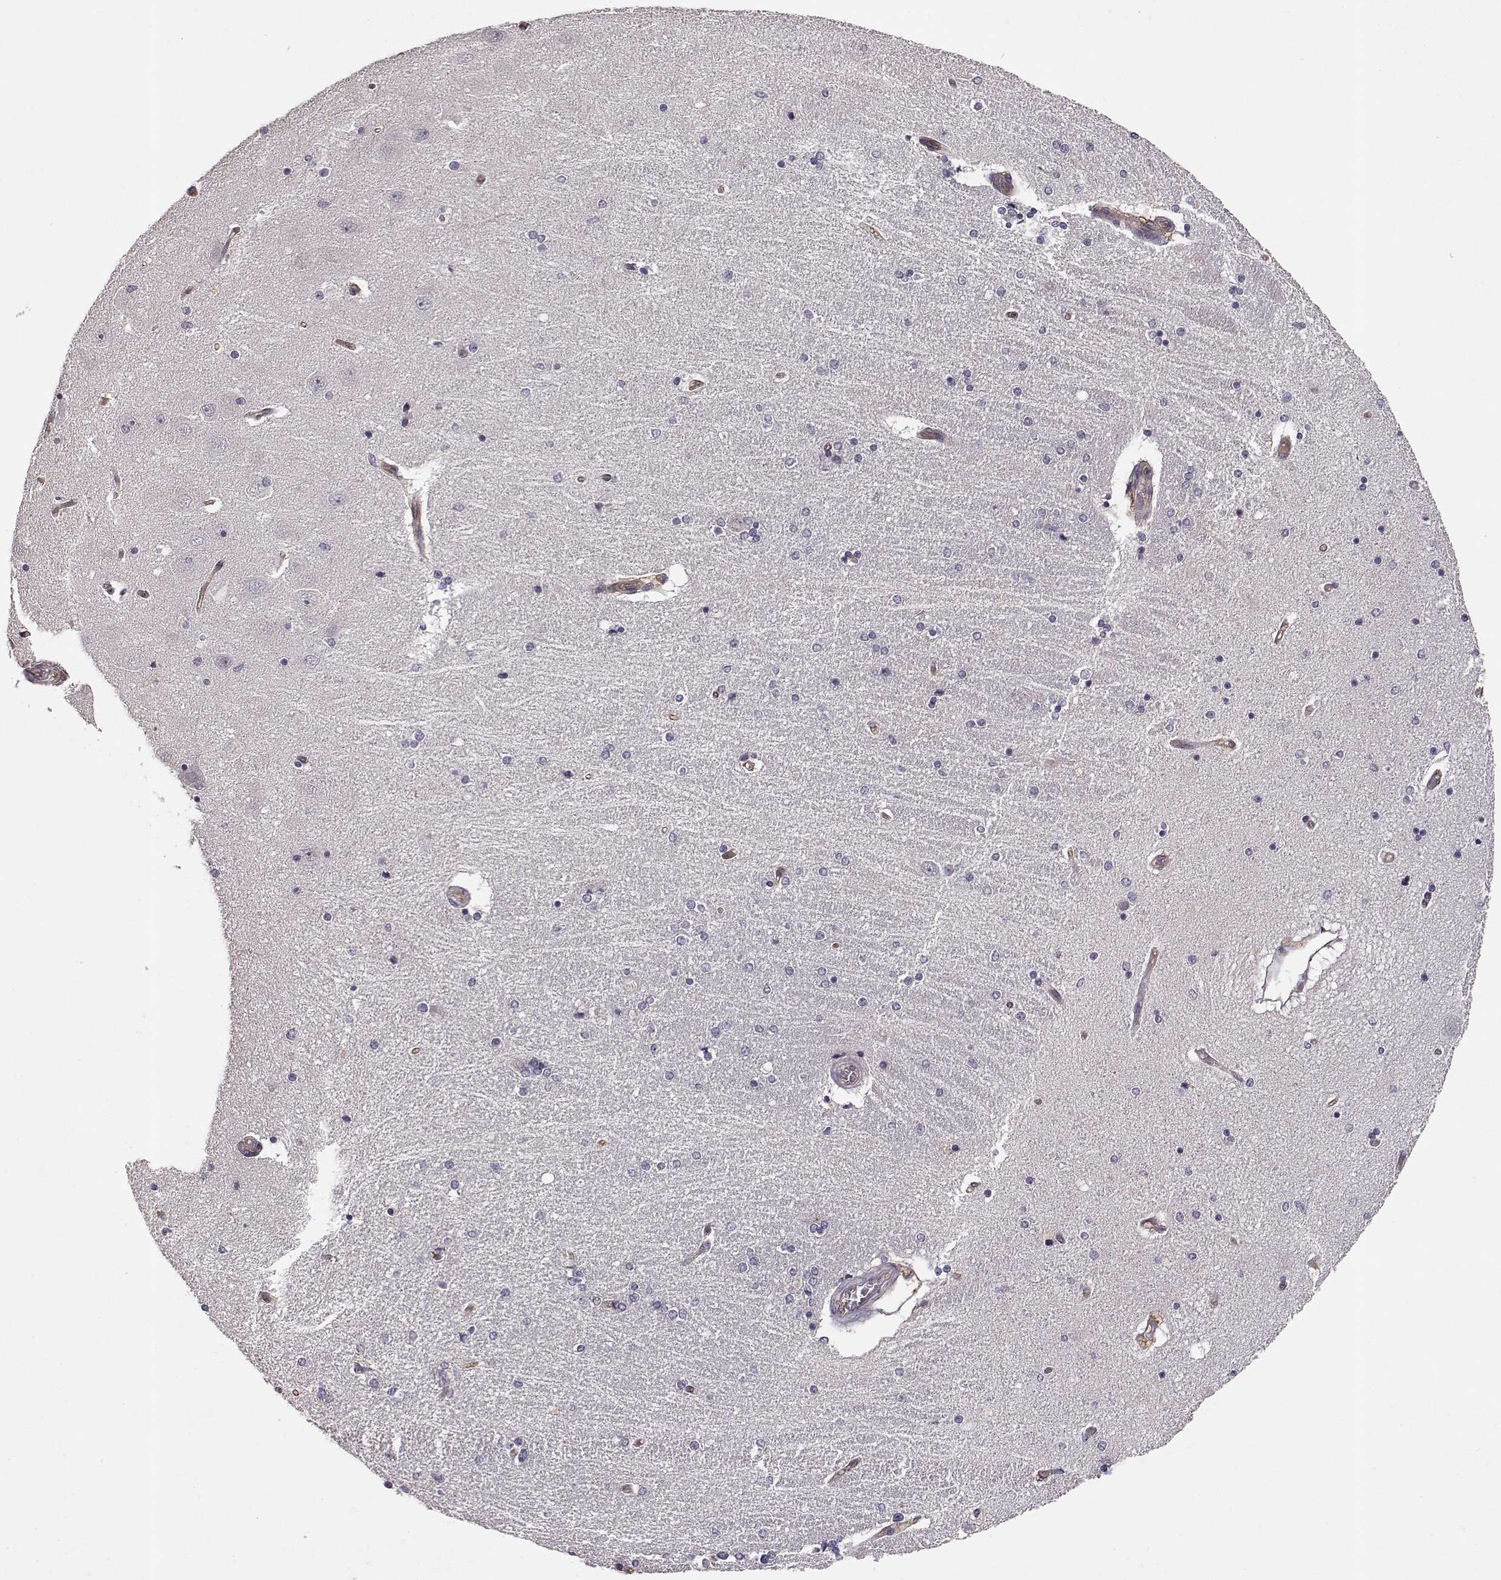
{"staining": {"intensity": "negative", "quantity": "none", "location": "none"}, "tissue": "hippocampus", "cell_type": "Glial cells", "image_type": "normal", "snomed": [{"axis": "morphology", "description": "Normal tissue, NOS"}, {"axis": "topography", "description": "Hippocampus"}], "caption": "High power microscopy image of an IHC micrograph of normal hippocampus, revealing no significant positivity in glial cells.", "gene": "IFITM1", "patient": {"sex": "female", "age": 54}}